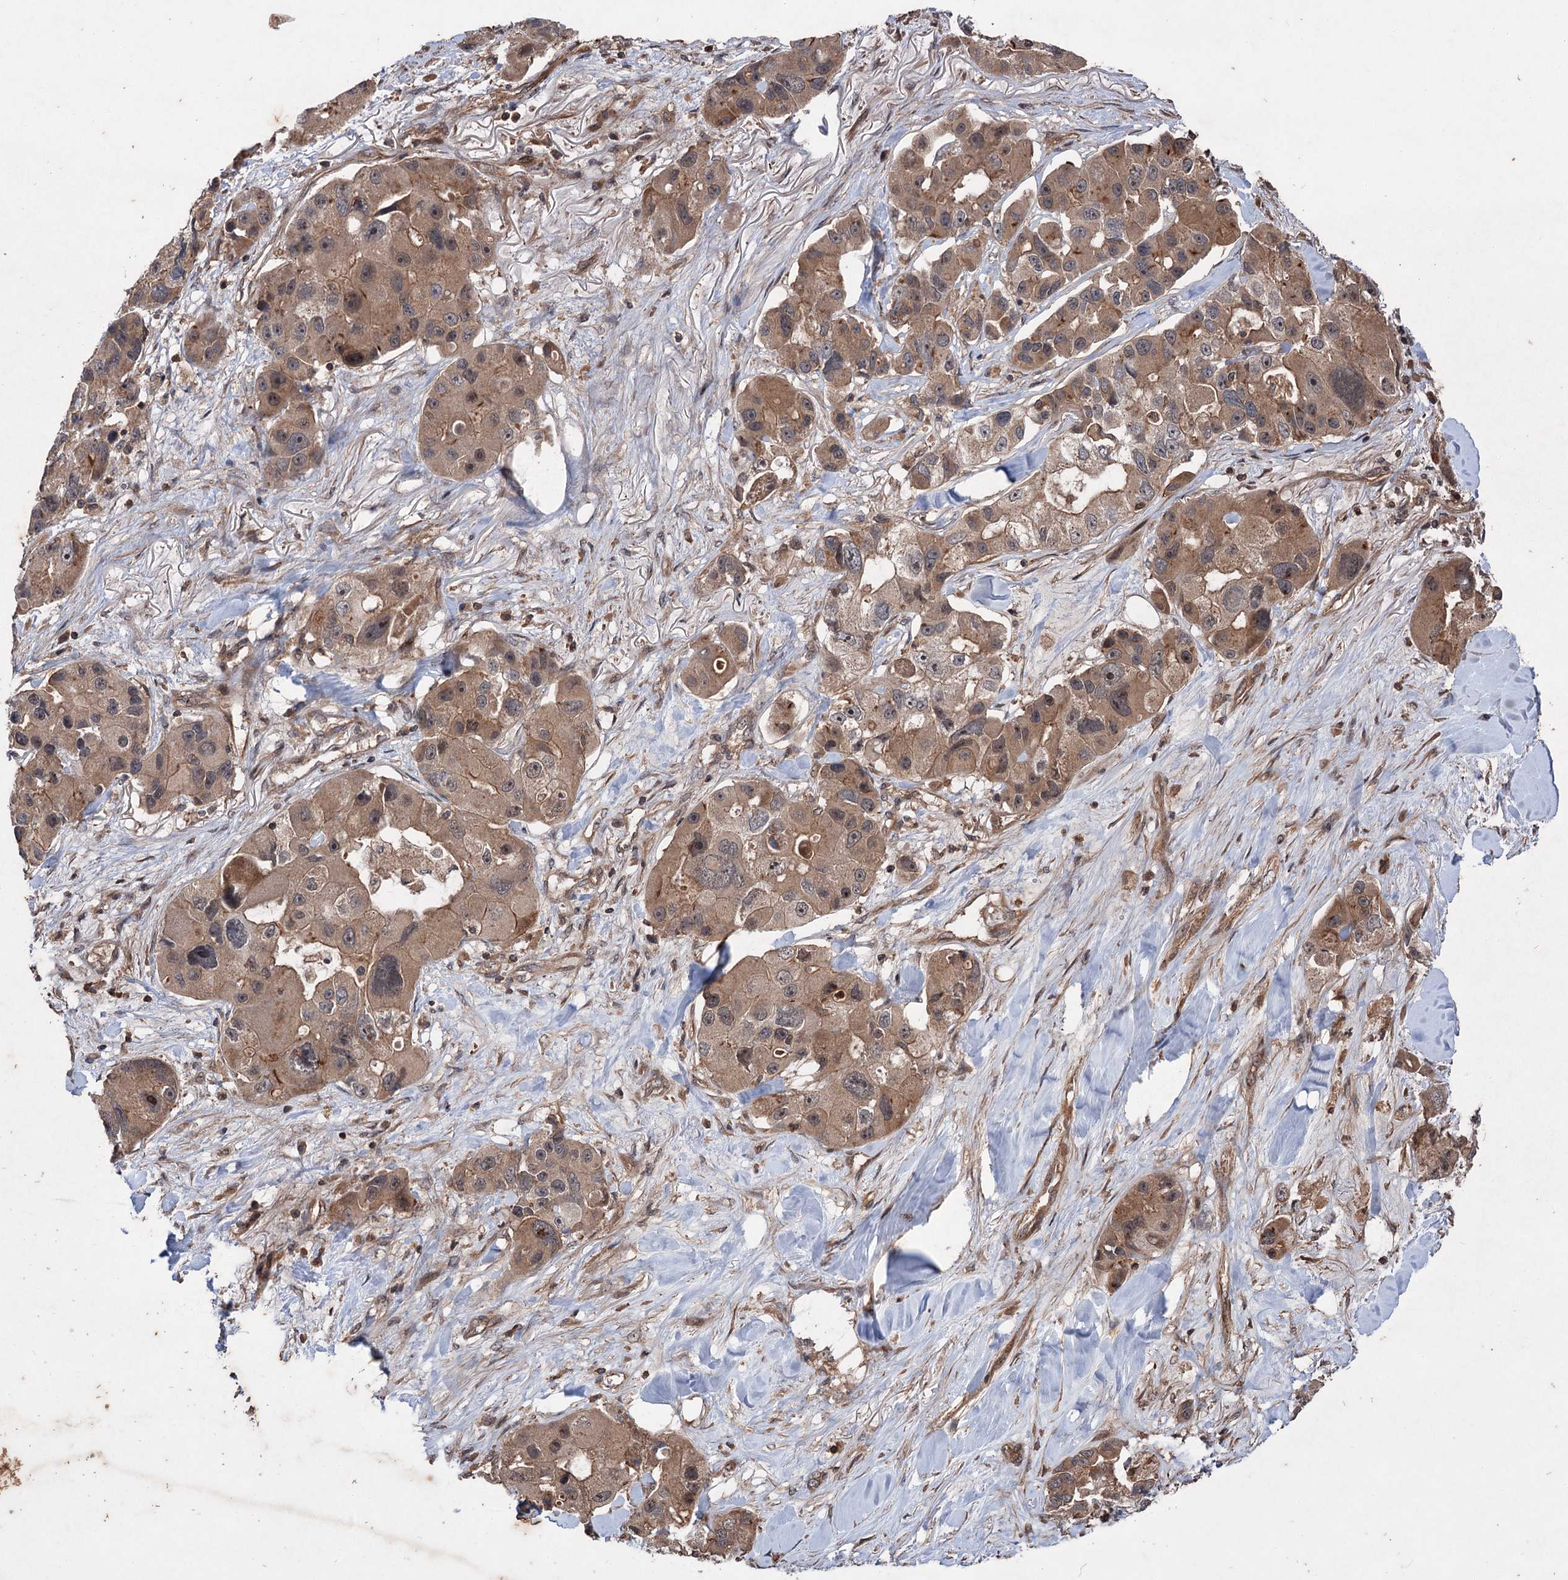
{"staining": {"intensity": "moderate", "quantity": ">75%", "location": "cytoplasmic/membranous,nuclear"}, "tissue": "lung cancer", "cell_type": "Tumor cells", "image_type": "cancer", "snomed": [{"axis": "morphology", "description": "Adenocarcinoma, NOS"}, {"axis": "topography", "description": "Lung"}], "caption": "Lung adenocarcinoma was stained to show a protein in brown. There is medium levels of moderate cytoplasmic/membranous and nuclear positivity in approximately >75% of tumor cells. The staining was performed using DAB (3,3'-diaminobenzidine), with brown indicating positive protein expression. Nuclei are stained blue with hematoxylin.", "gene": "ADK", "patient": {"sex": "female", "age": 54}}